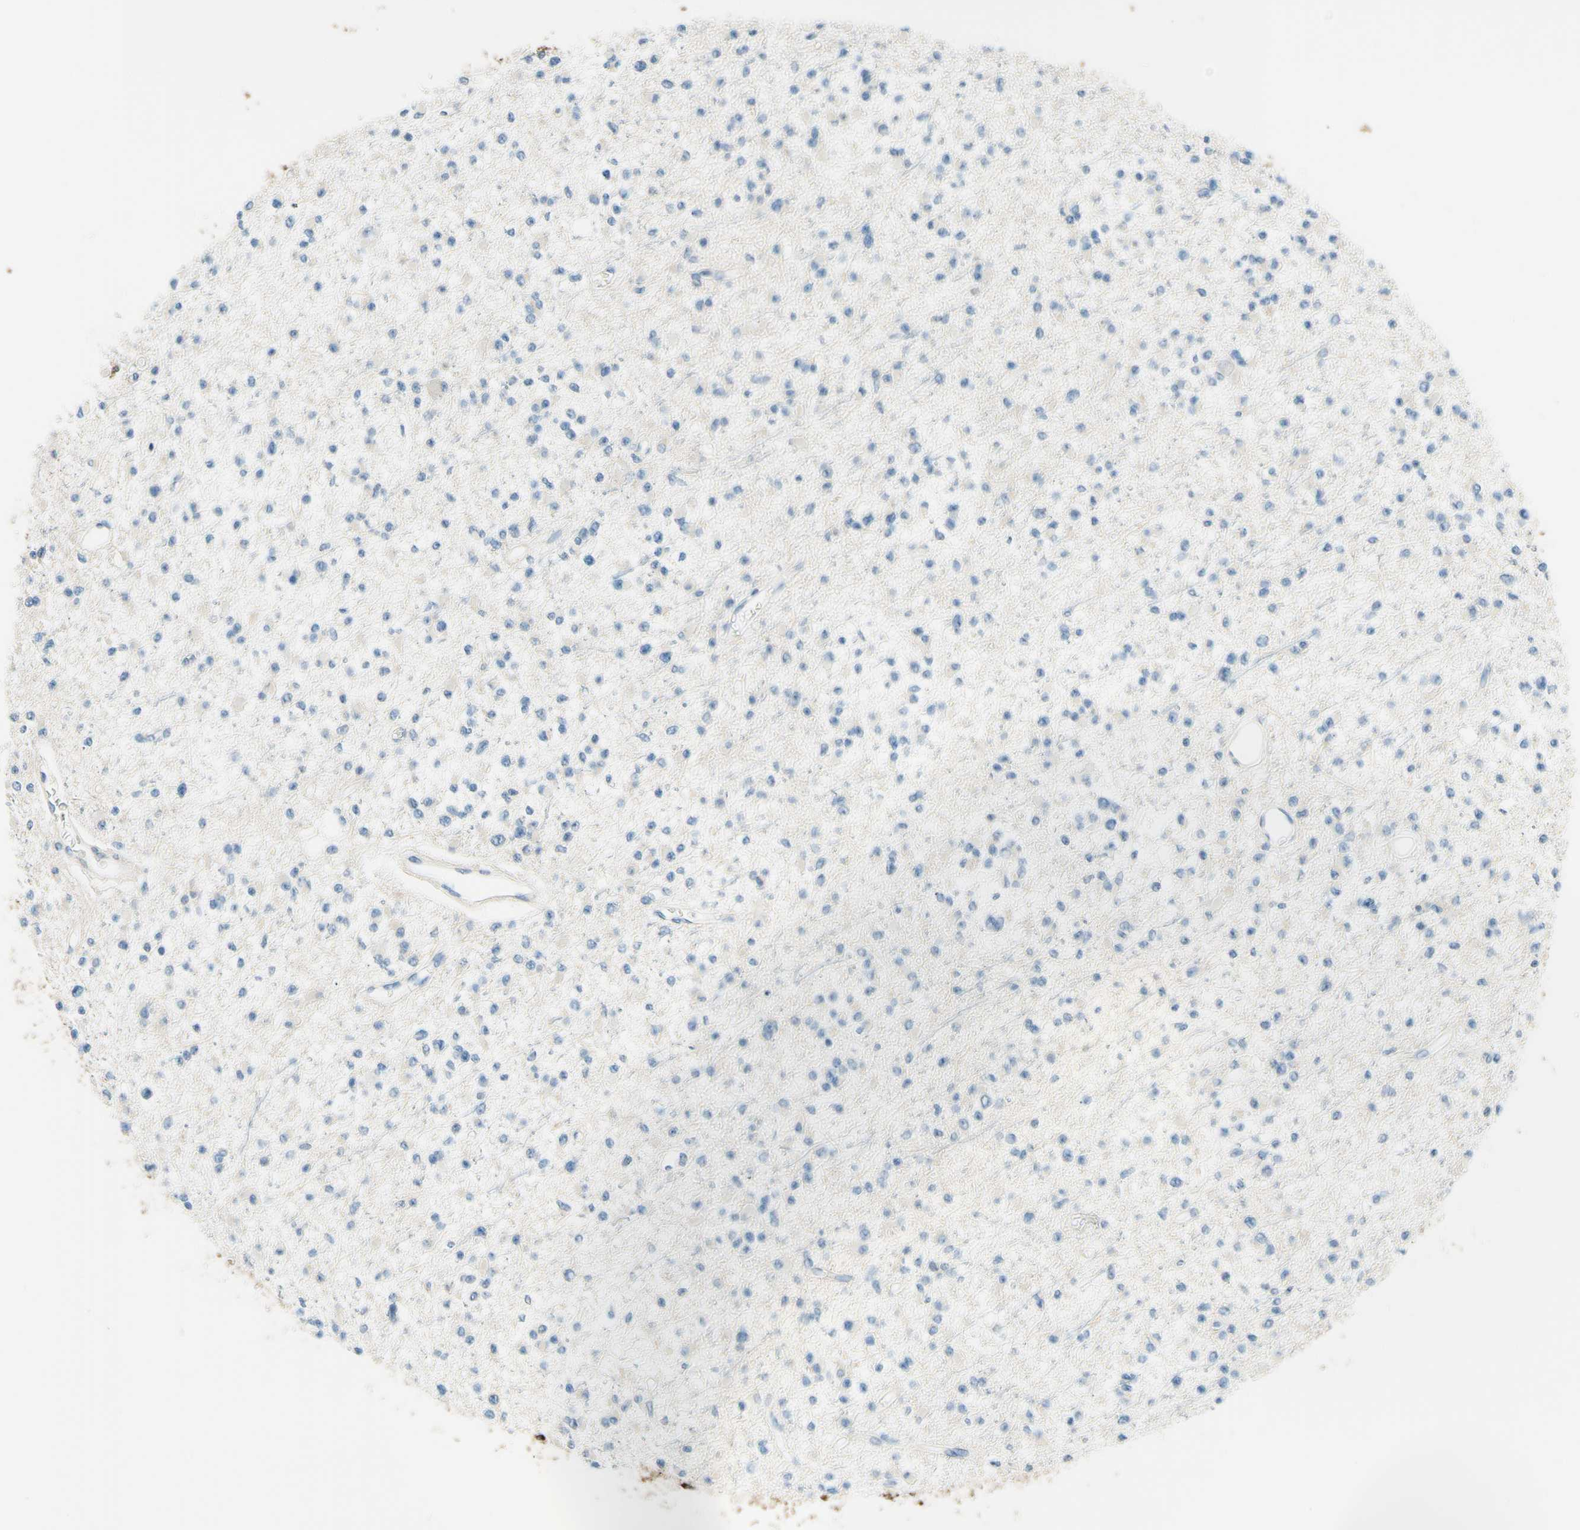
{"staining": {"intensity": "negative", "quantity": "none", "location": "none"}, "tissue": "glioma", "cell_type": "Tumor cells", "image_type": "cancer", "snomed": [{"axis": "morphology", "description": "Glioma, malignant, Low grade"}, {"axis": "topography", "description": "Brain"}], "caption": "This is a histopathology image of immunohistochemistry (IHC) staining of malignant glioma (low-grade), which shows no staining in tumor cells. (DAB (3,3'-diaminobenzidine) immunohistochemistry, high magnification).", "gene": "MAVS", "patient": {"sex": "female", "age": 22}}